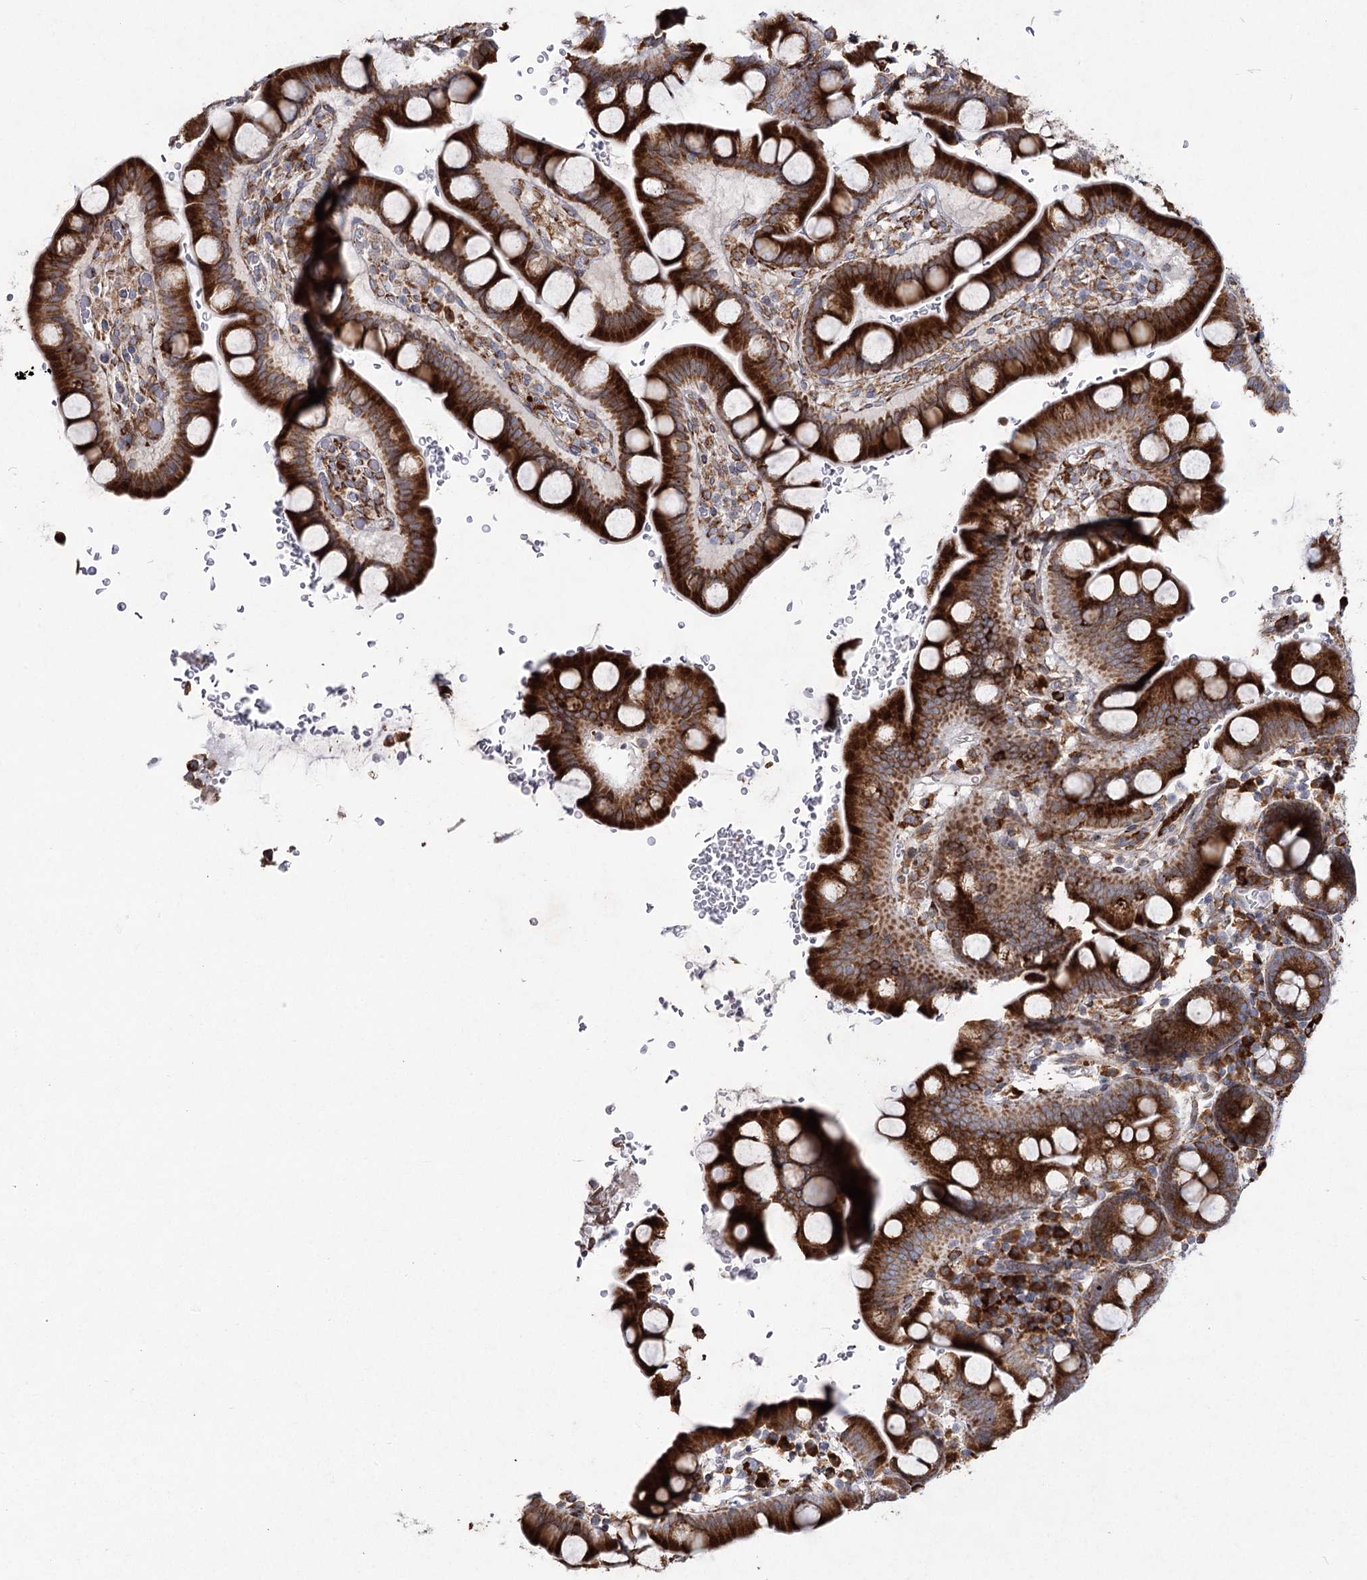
{"staining": {"intensity": "strong", "quantity": ">75%", "location": "cytoplasmic/membranous"}, "tissue": "small intestine", "cell_type": "Glandular cells", "image_type": "normal", "snomed": [{"axis": "morphology", "description": "Normal tissue, NOS"}, {"axis": "topography", "description": "Stomach, upper"}, {"axis": "topography", "description": "Stomach, lower"}, {"axis": "topography", "description": "Small intestine"}], "caption": "Strong cytoplasmic/membranous expression for a protein is identified in approximately >75% of glandular cells of unremarkable small intestine using IHC.", "gene": "NHLRC2", "patient": {"sex": "male", "age": 68}}